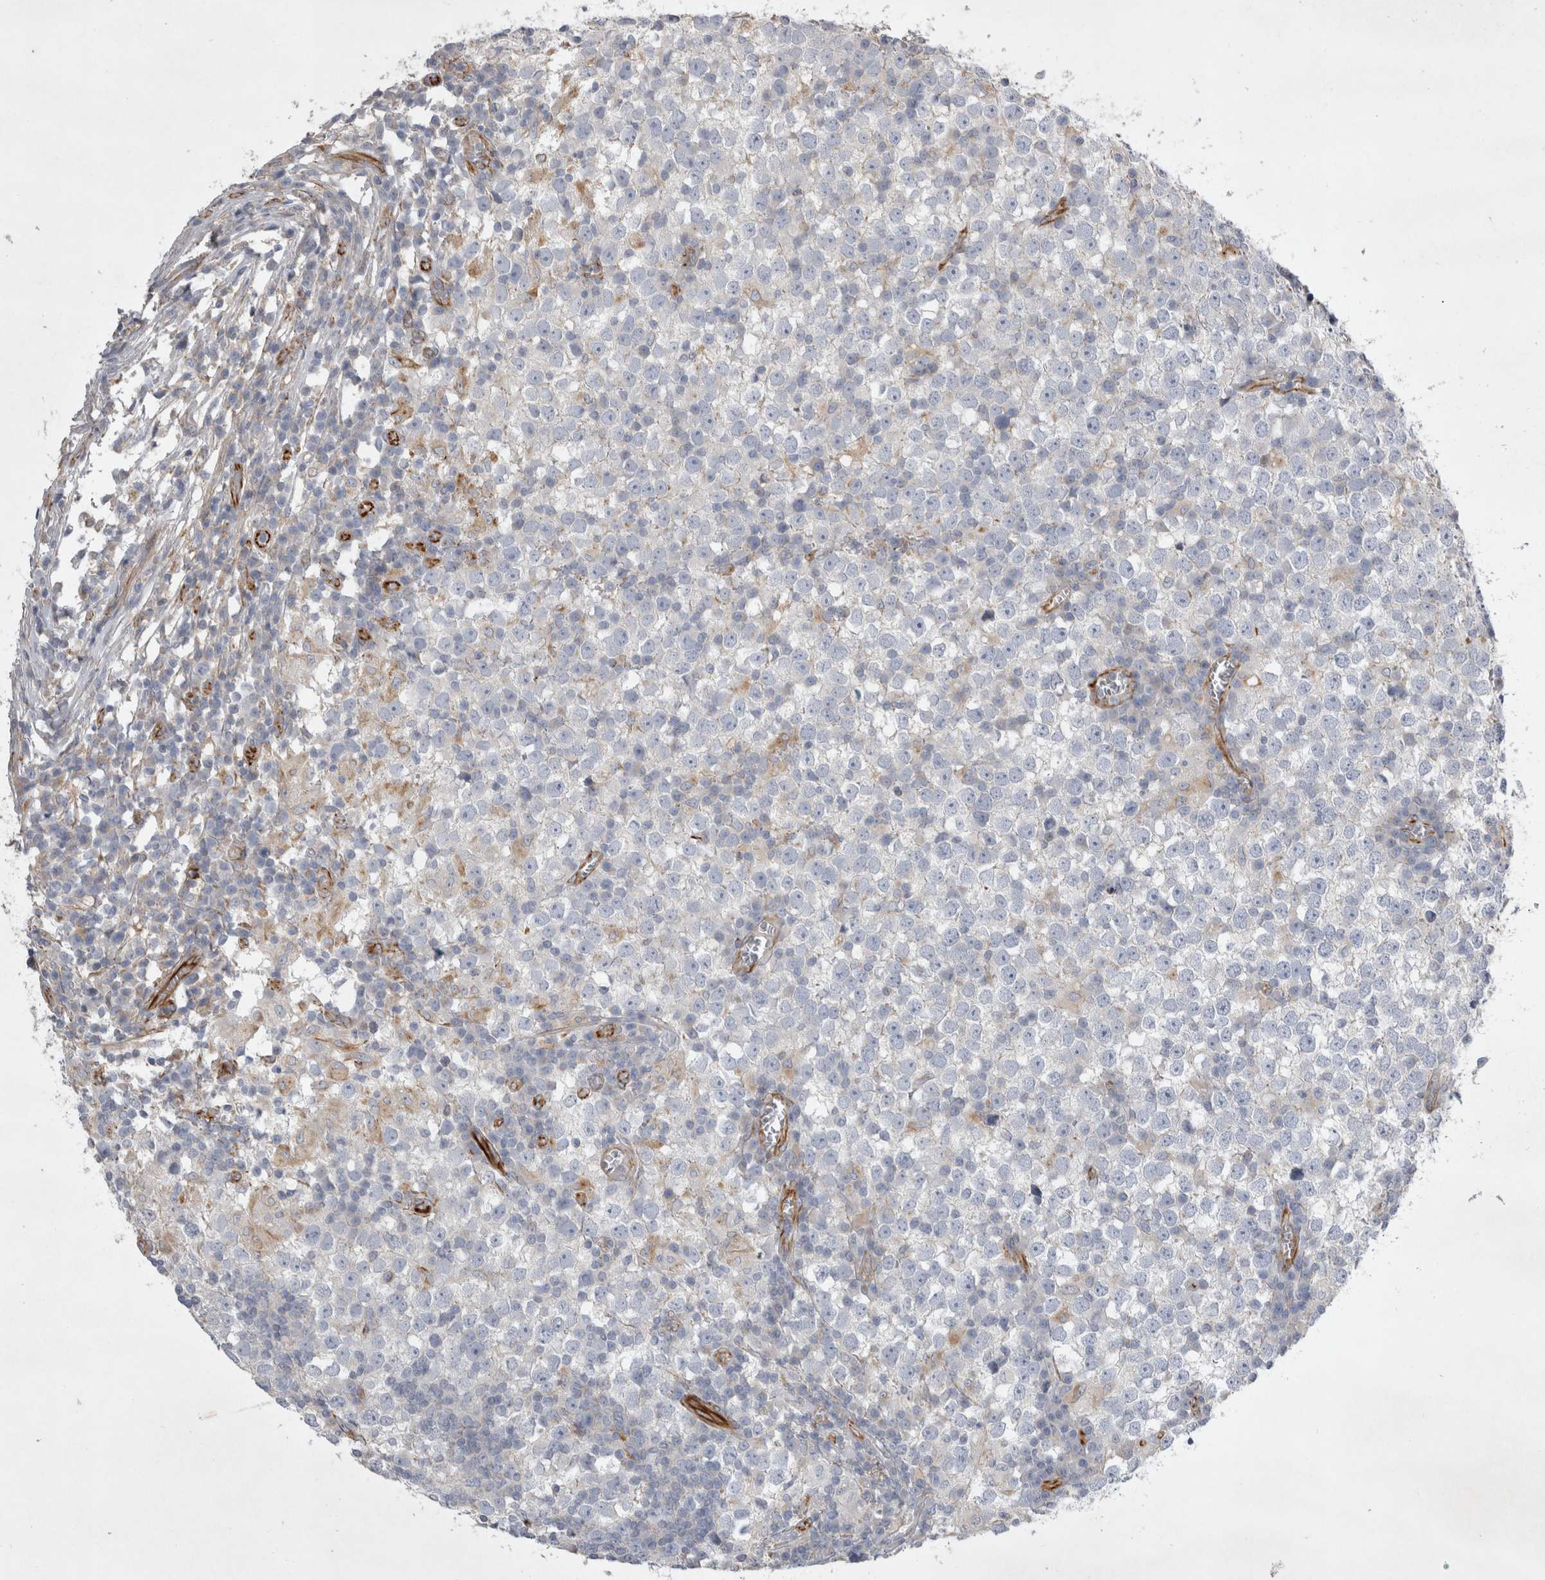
{"staining": {"intensity": "negative", "quantity": "none", "location": "none"}, "tissue": "testis cancer", "cell_type": "Tumor cells", "image_type": "cancer", "snomed": [{"axis": "morphology", "description": "Seminoma, NOS"}, {"axis": "topography", "description": "Testis"}], "caption": "The immunohistochemistry histopathology image has no significant staining in tumor cells of testis cancer tissue.", "gene": "STRADB", "patient": {"sex": "male", "age": 65}}